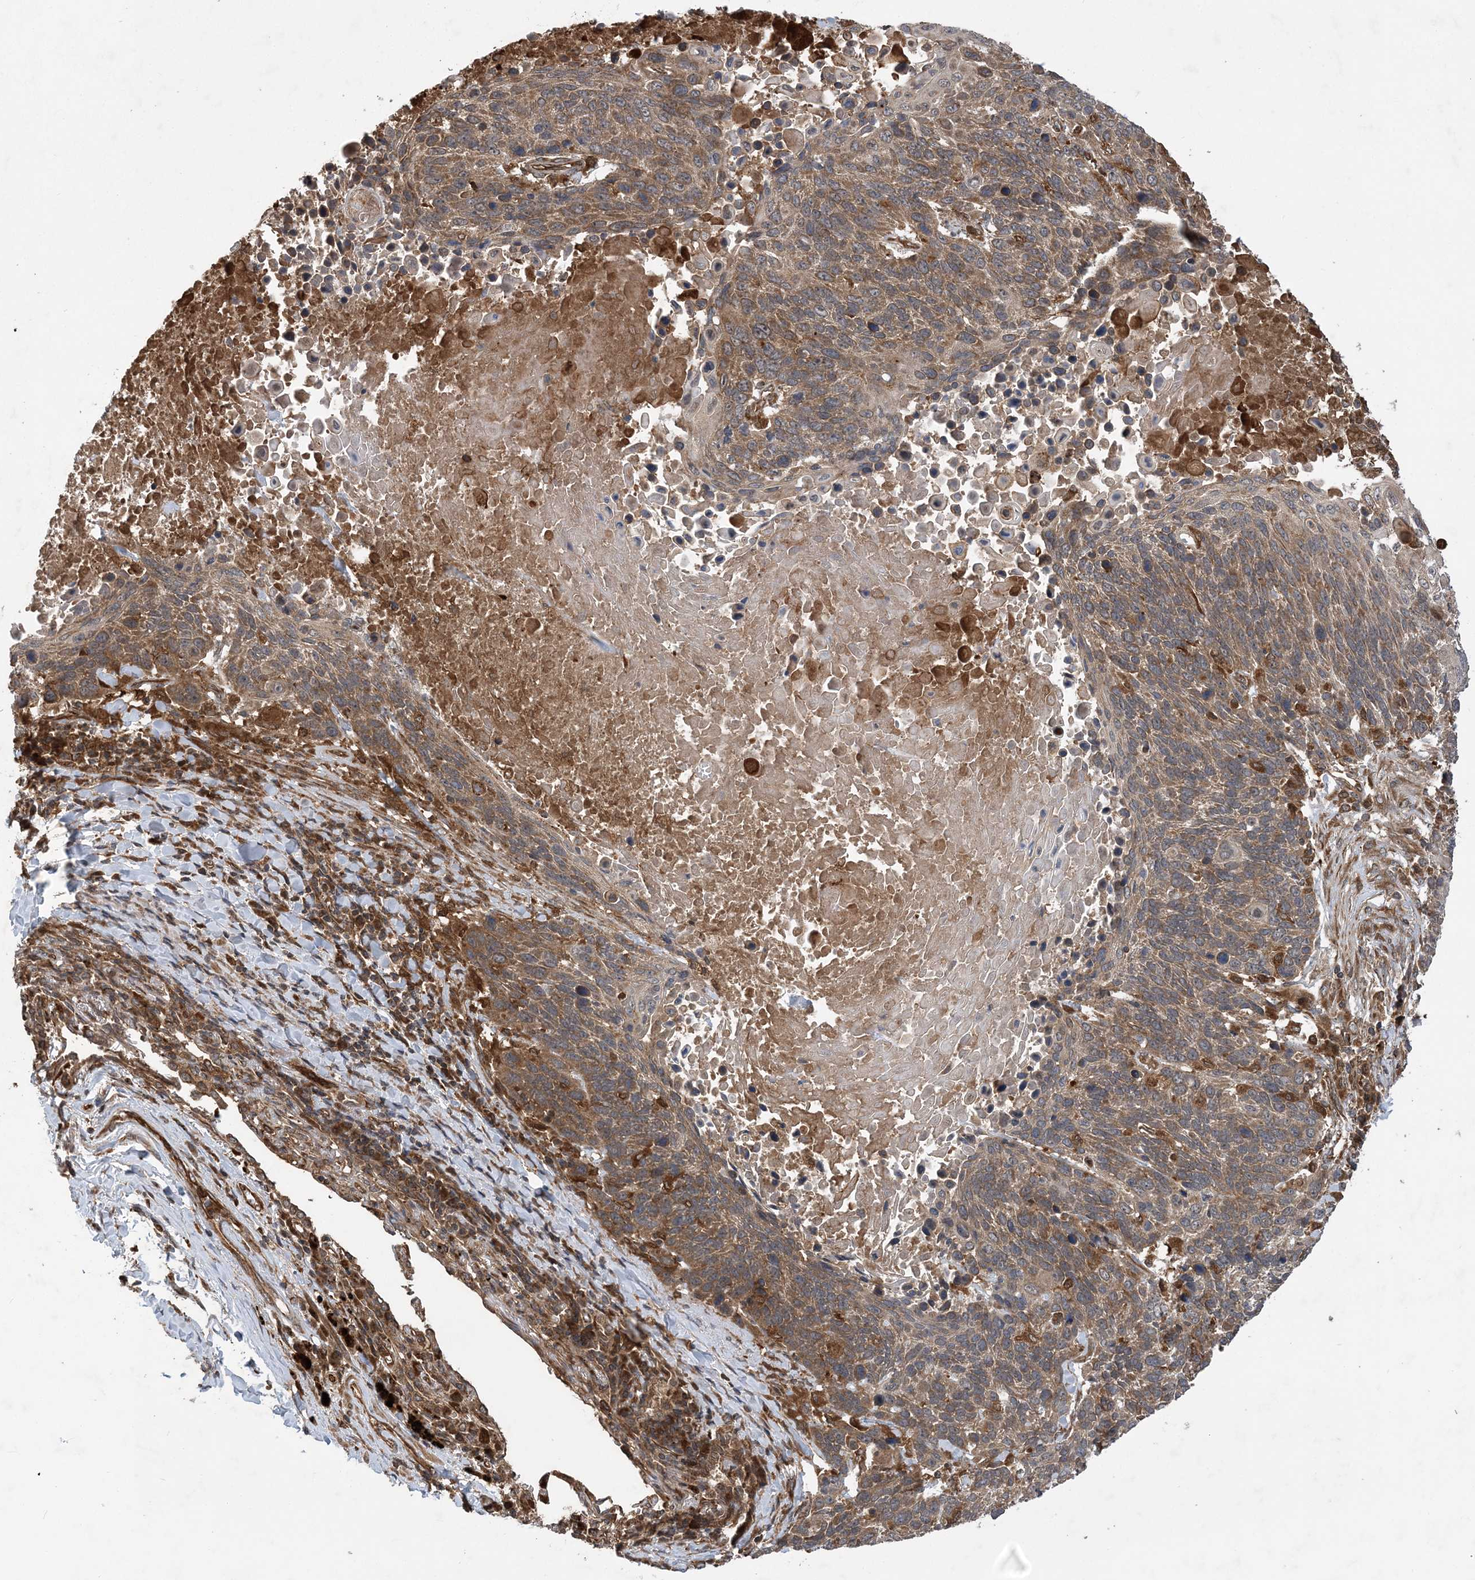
{"staining": {"intensity": "moderate", "quantity": ">75%", "location": "cytoplasmic/membranous"}, "tissue": "lung cancer", "cell_type": "Tumor cells", "image_type": "cancer", "snomed": [{"axis": "morphology", "description": "Squamous cell carcinoma, NOS"}, {"axis": "topography", "description": "Lung"}], "caption": "Lung cancer (squamous cell carcinoma) stained with immunohistochemistry (IHC) reveals moderate cytoplasmic/membranous expression in approximately >75% of tumor cells.", "gene": "ATG3", "patient": {"sex": "male", "age": 66}}